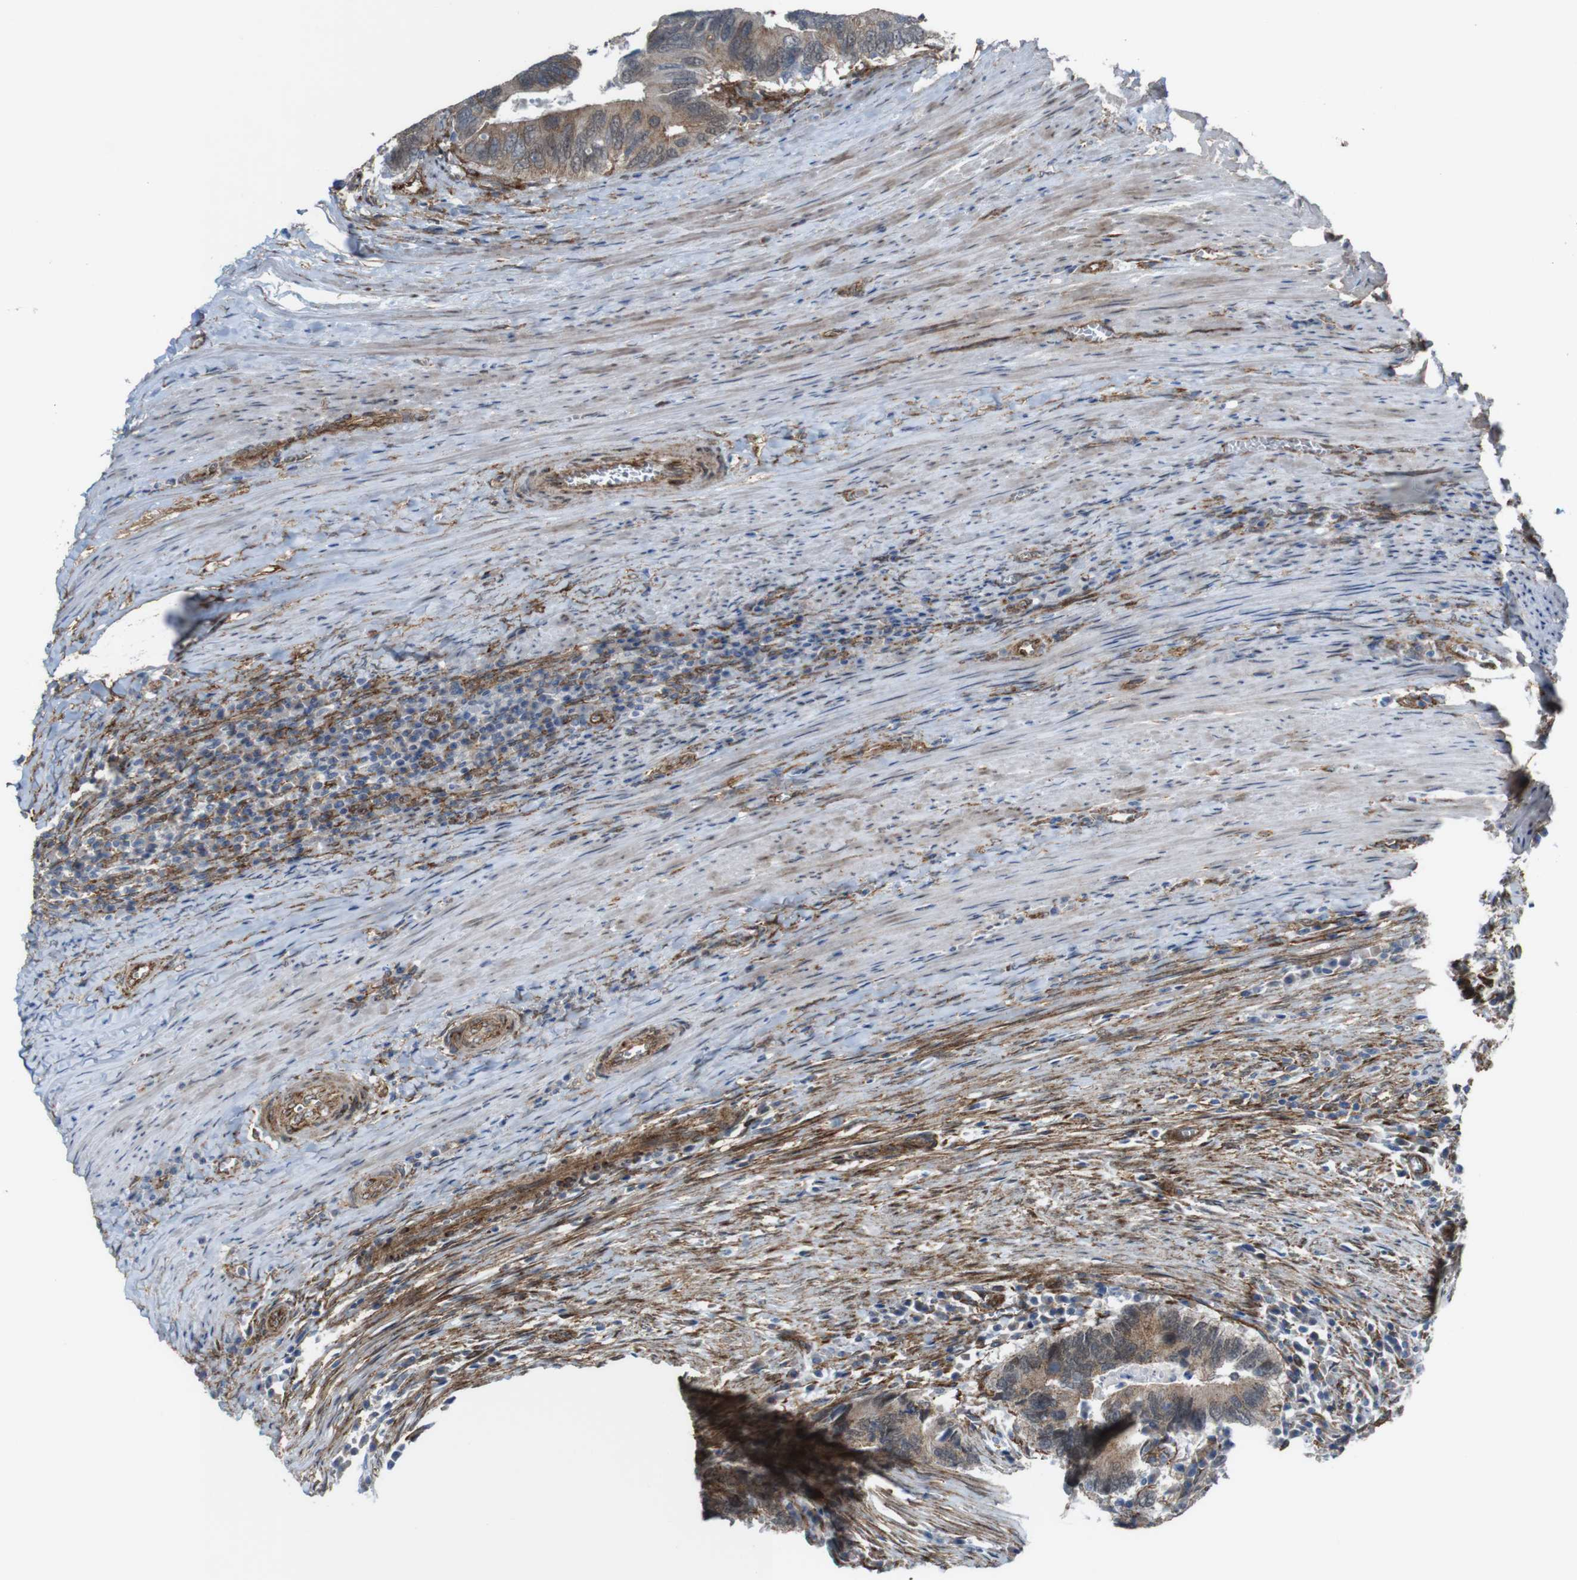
{"staining": {"intensity": "moderate", "quantity": ">75%", "location": "cytoplasmic/membranous"}, "tissue": "colorectal cancer", "cell_type": "Tumor cells", "image_type": "cancer", "snomed": [{"axis": "morphology", "description": "Adenocarcinoma, NOS"}, {"axis": "topography", "description": "Colon"}], "caption": "A micrograph of human adenocarcinoma (colorectal) stained for a protein shows moderate cytoplasmic/membranous brown staining in tumor cells. (brown staining indicates protein expression, while blue staining denotes nuclei).", "gene": "PTGER4", "patient": {"sex": "male", "age": 72}}